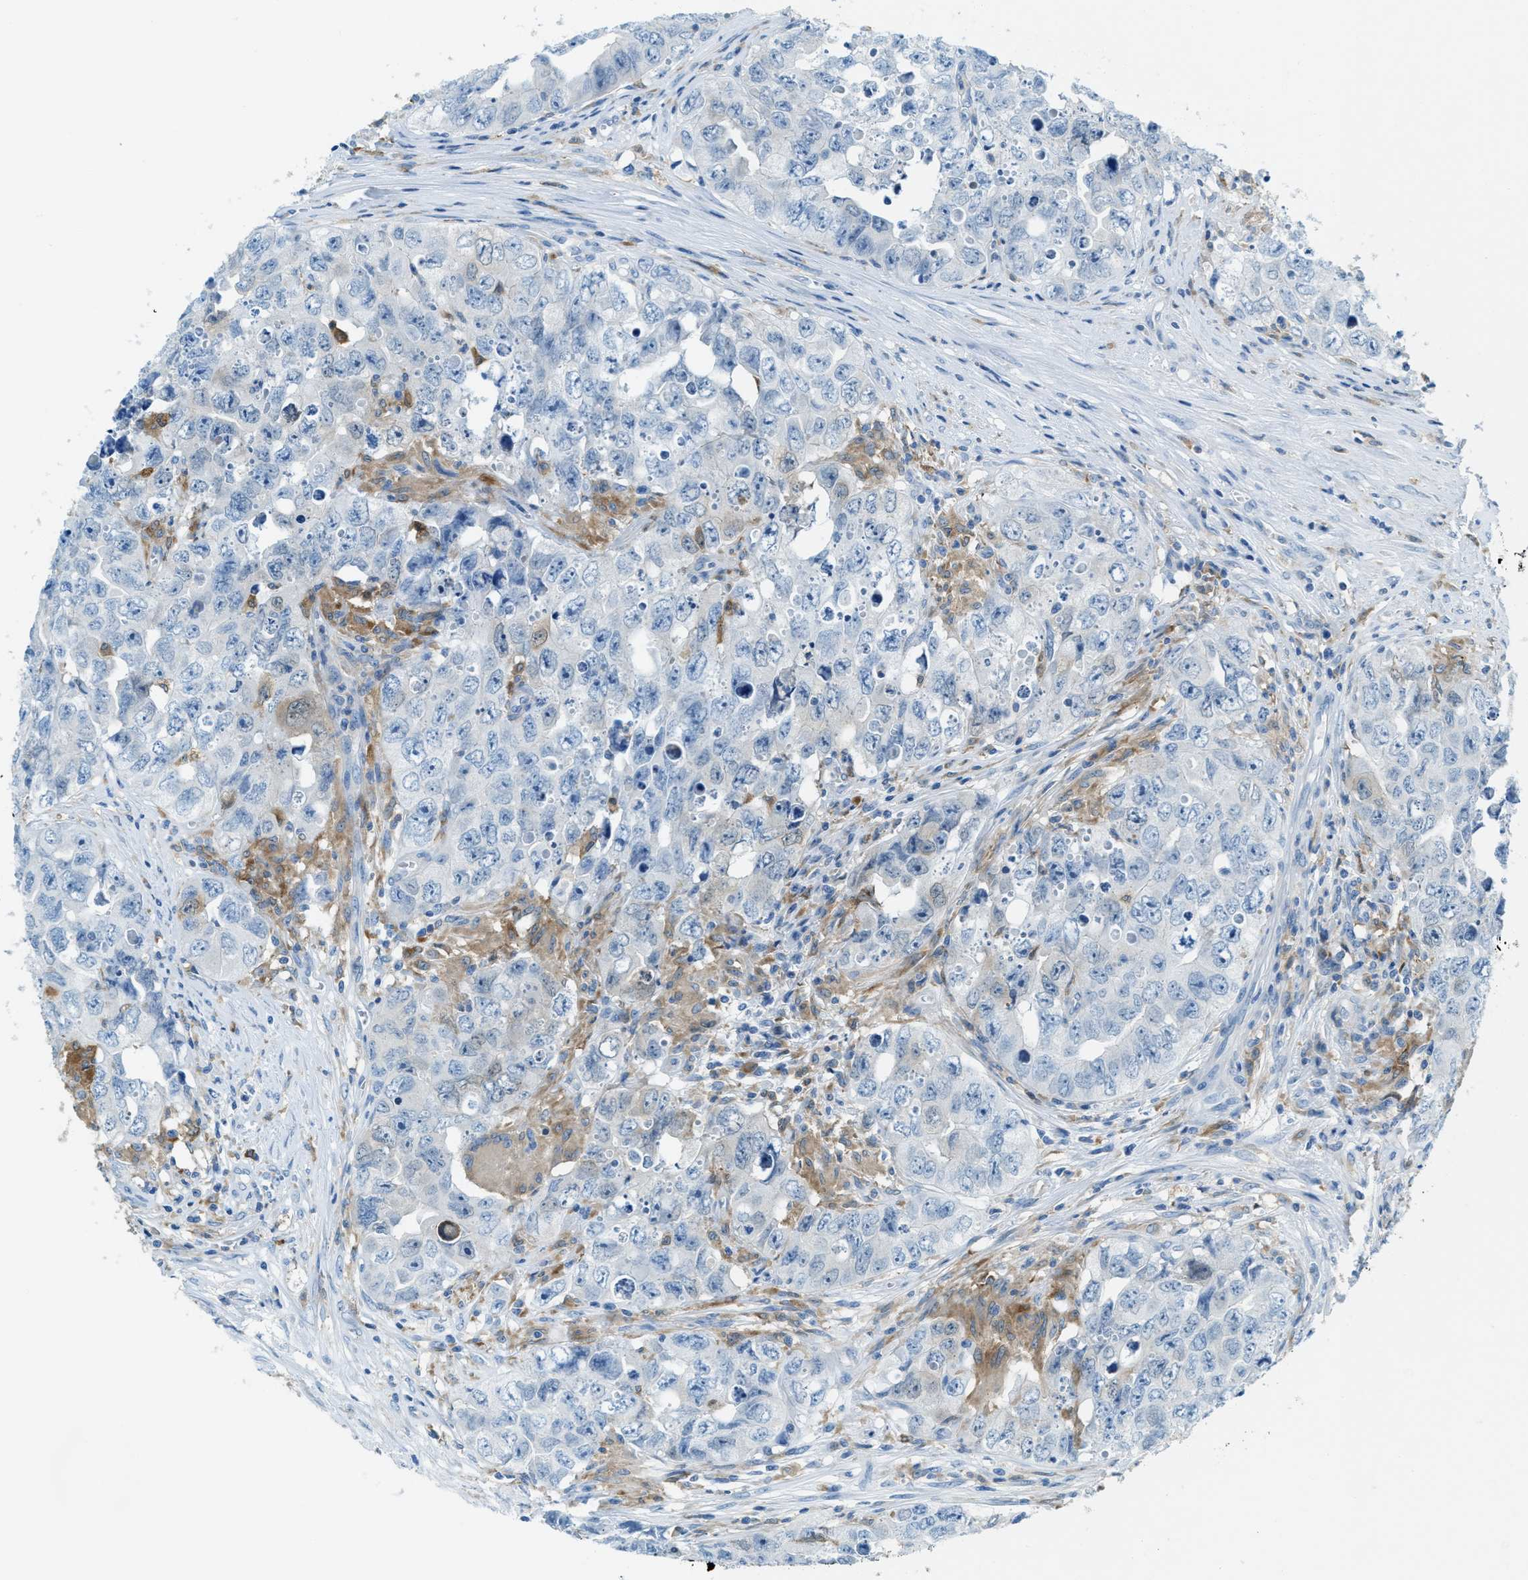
{"staining": {"intensity": "negative", "quantity": "none", "location": "none"}, "tissue": "testis cancer", "cell_type": "Tumor cells", "image_type": "cancer", "snomed": [{"axis": "morphology", "description": "Seminoma, NOS"}, {"axis": "morphology", "description": "Carcinoma, Embryonal, NOS"}, {"axis": "topography", "description": "Testis"}], "caption": "Immunohistochemical staining of testis cancer (seminoma) demonstrates no significant staining in tumor cells. (DAB (3,3'-diaminobenzidine) IHC with hematoxylin counter stain).", "gene": "MATCAP2", "patient": {"sex": "male", "age": 43}}